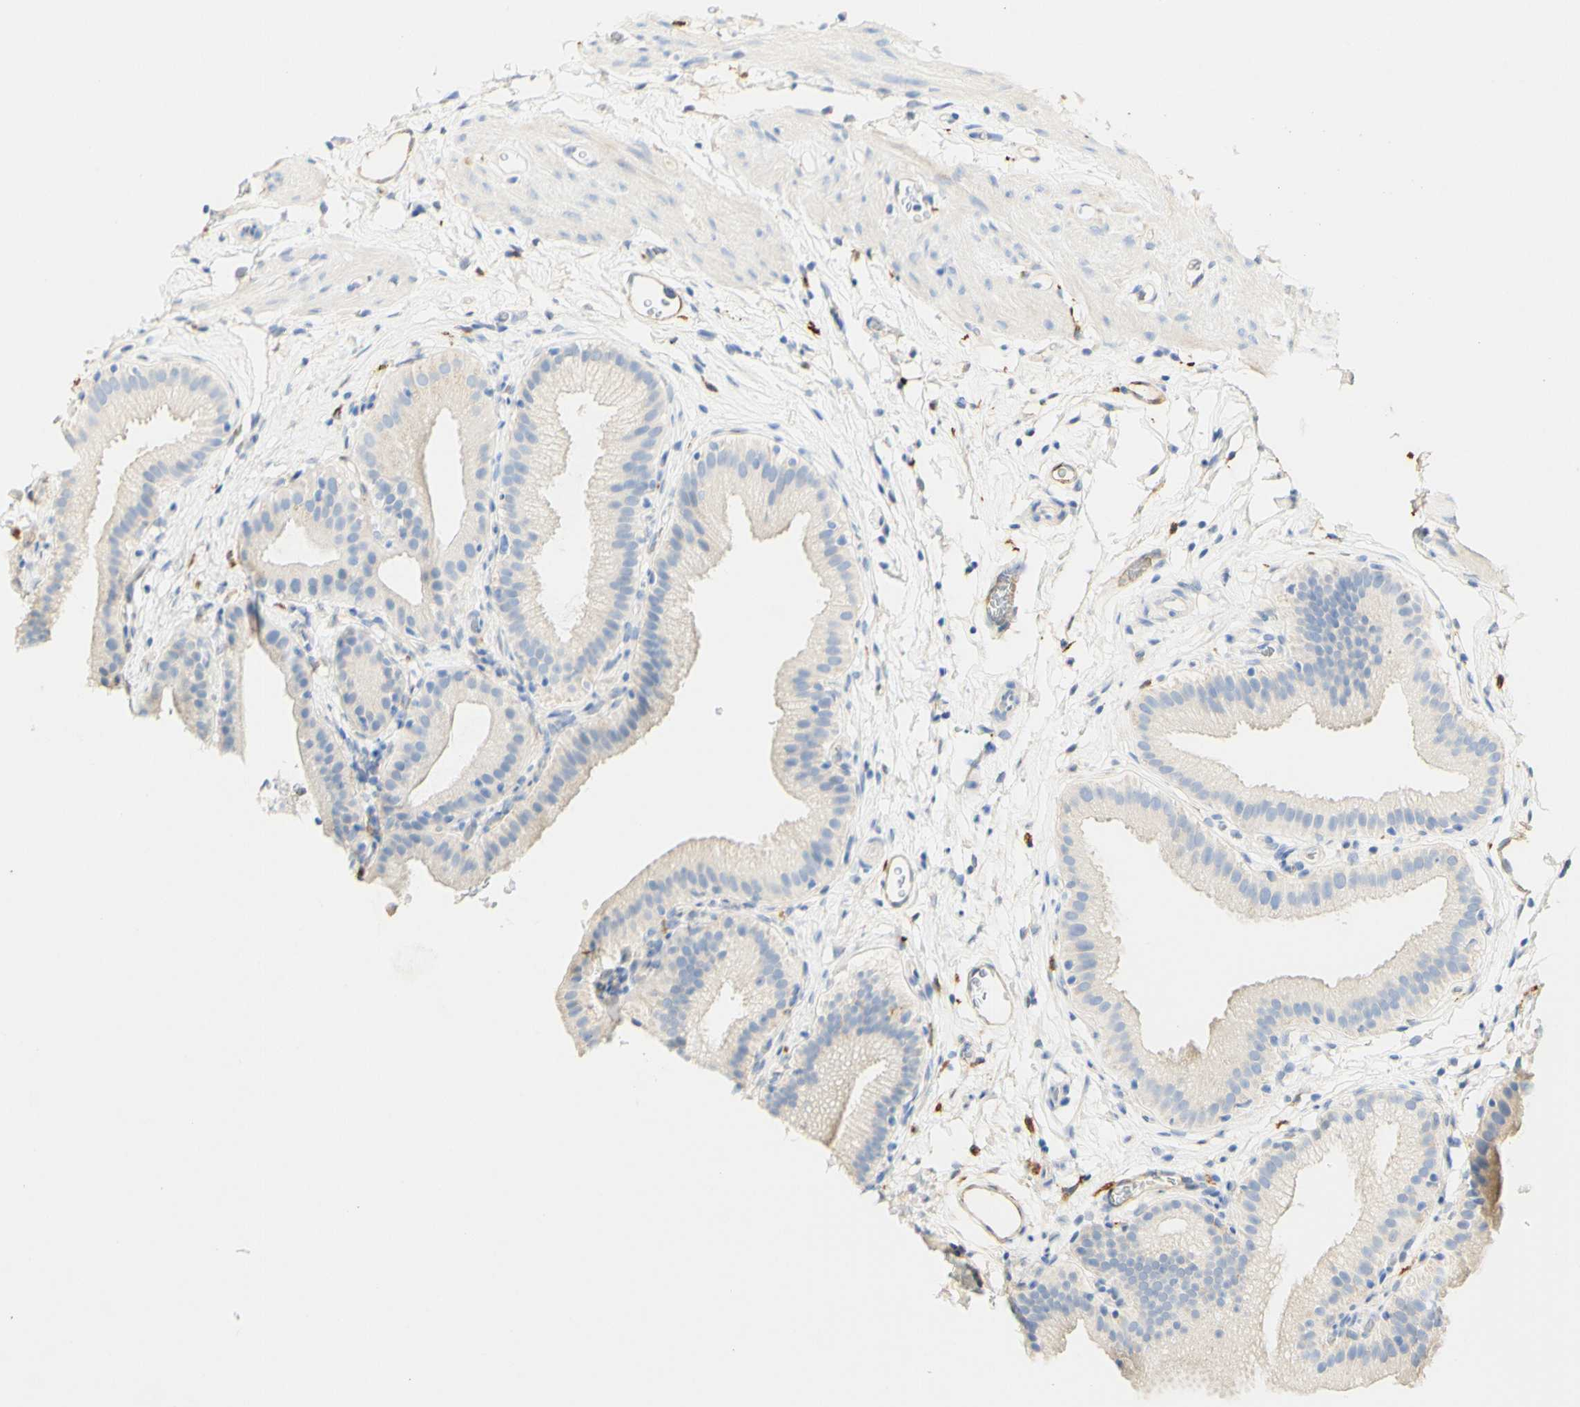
{"staining": {"intensity": "weak", "quantity": "25%-75%", "location": "cytoplasmic/membranous"}, "tissue": "gallbladder", "cell_type": "Glandular cells", "image_type": "normal", "snomed": [{"axis": "morphology", "description": "Normal tissue, NOS"}, {"axis": "topography", "description": "Gallbladder"}], "caption": "The image displays staining of normal gallbladder, revealing weak cytoplasmic/membranous protein staining (brown color) within glandular cells.", "gene": "FCGRT", "patient": {"sex": "male", "age": 54}}